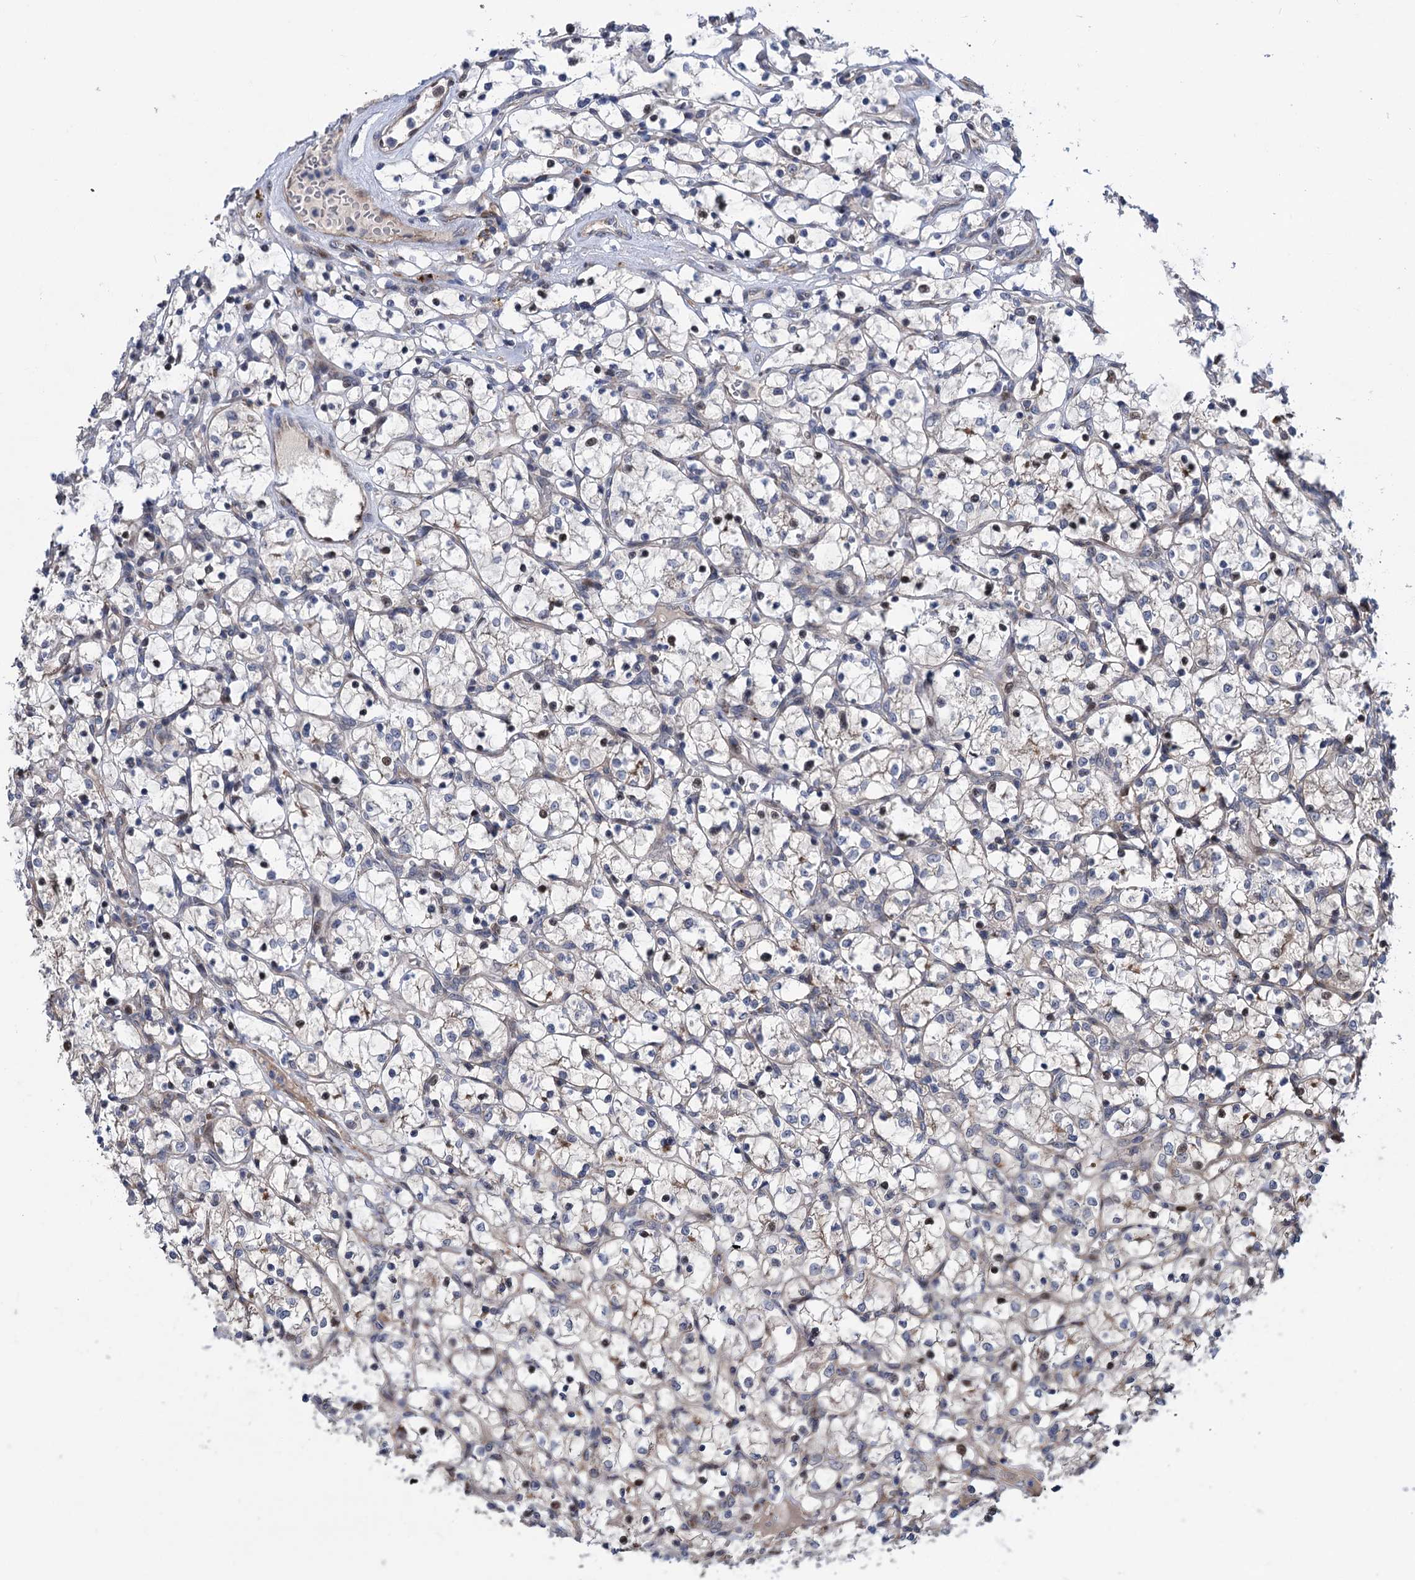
{"staining": {"intensity": "negative", "quantity": "none", "location": "none"}, "tissue": "renal cancer", "cell_type": "Tumor cells", "image_type": "cancer", "snomed": [{"axis": "morphology", "description": "Adenocarcinoma, NOS"}, {"axis": "topography", "description": "Kidney"}], "caption": "Tumor cells show no significant expression in renal cancer (adenocarcinoma). (Brightfield microscopy of DAB immunohistochemistry at high magnification).", "gene": "UBR1", "patient": {"sex": "female", "age": 69}}